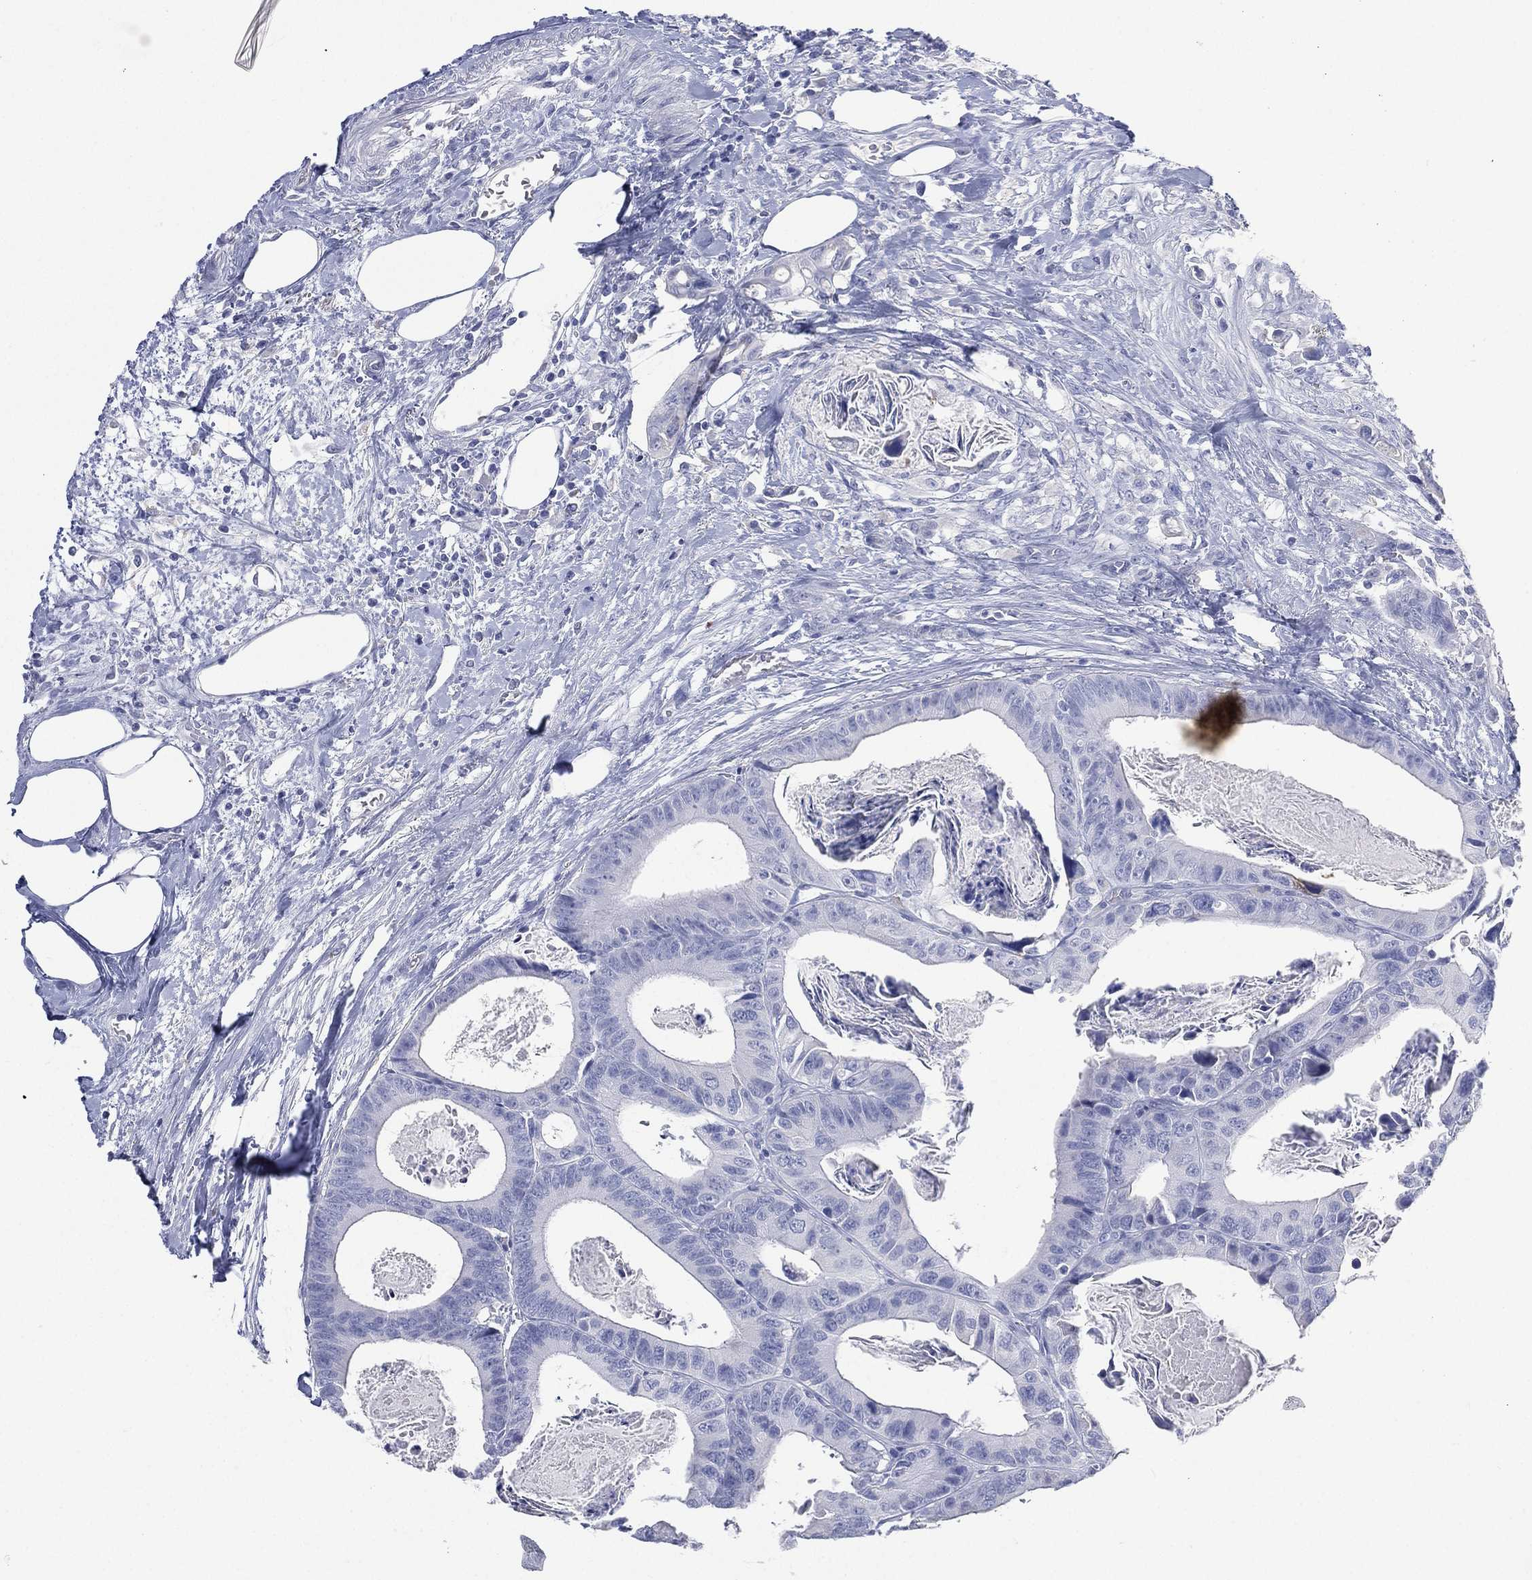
{"staining": {"intensity": "negative", "quantity": "none", "location": "none"}, "tissue": "colorectal cancer", "cell_type": "Tumor cells", "image_type": "cancer", "snomed": [{"axis": "morphology", "description": "Adenocarcinoma, NOS"}, {"axis": "topography", "description": "Rectum"}], "caption": "Tumor cells are negative for protein expression in human colorectal cancer (adenocarcinoma).", "gene": "FMO1", "patient": {"sex": "male", "age": 64}}